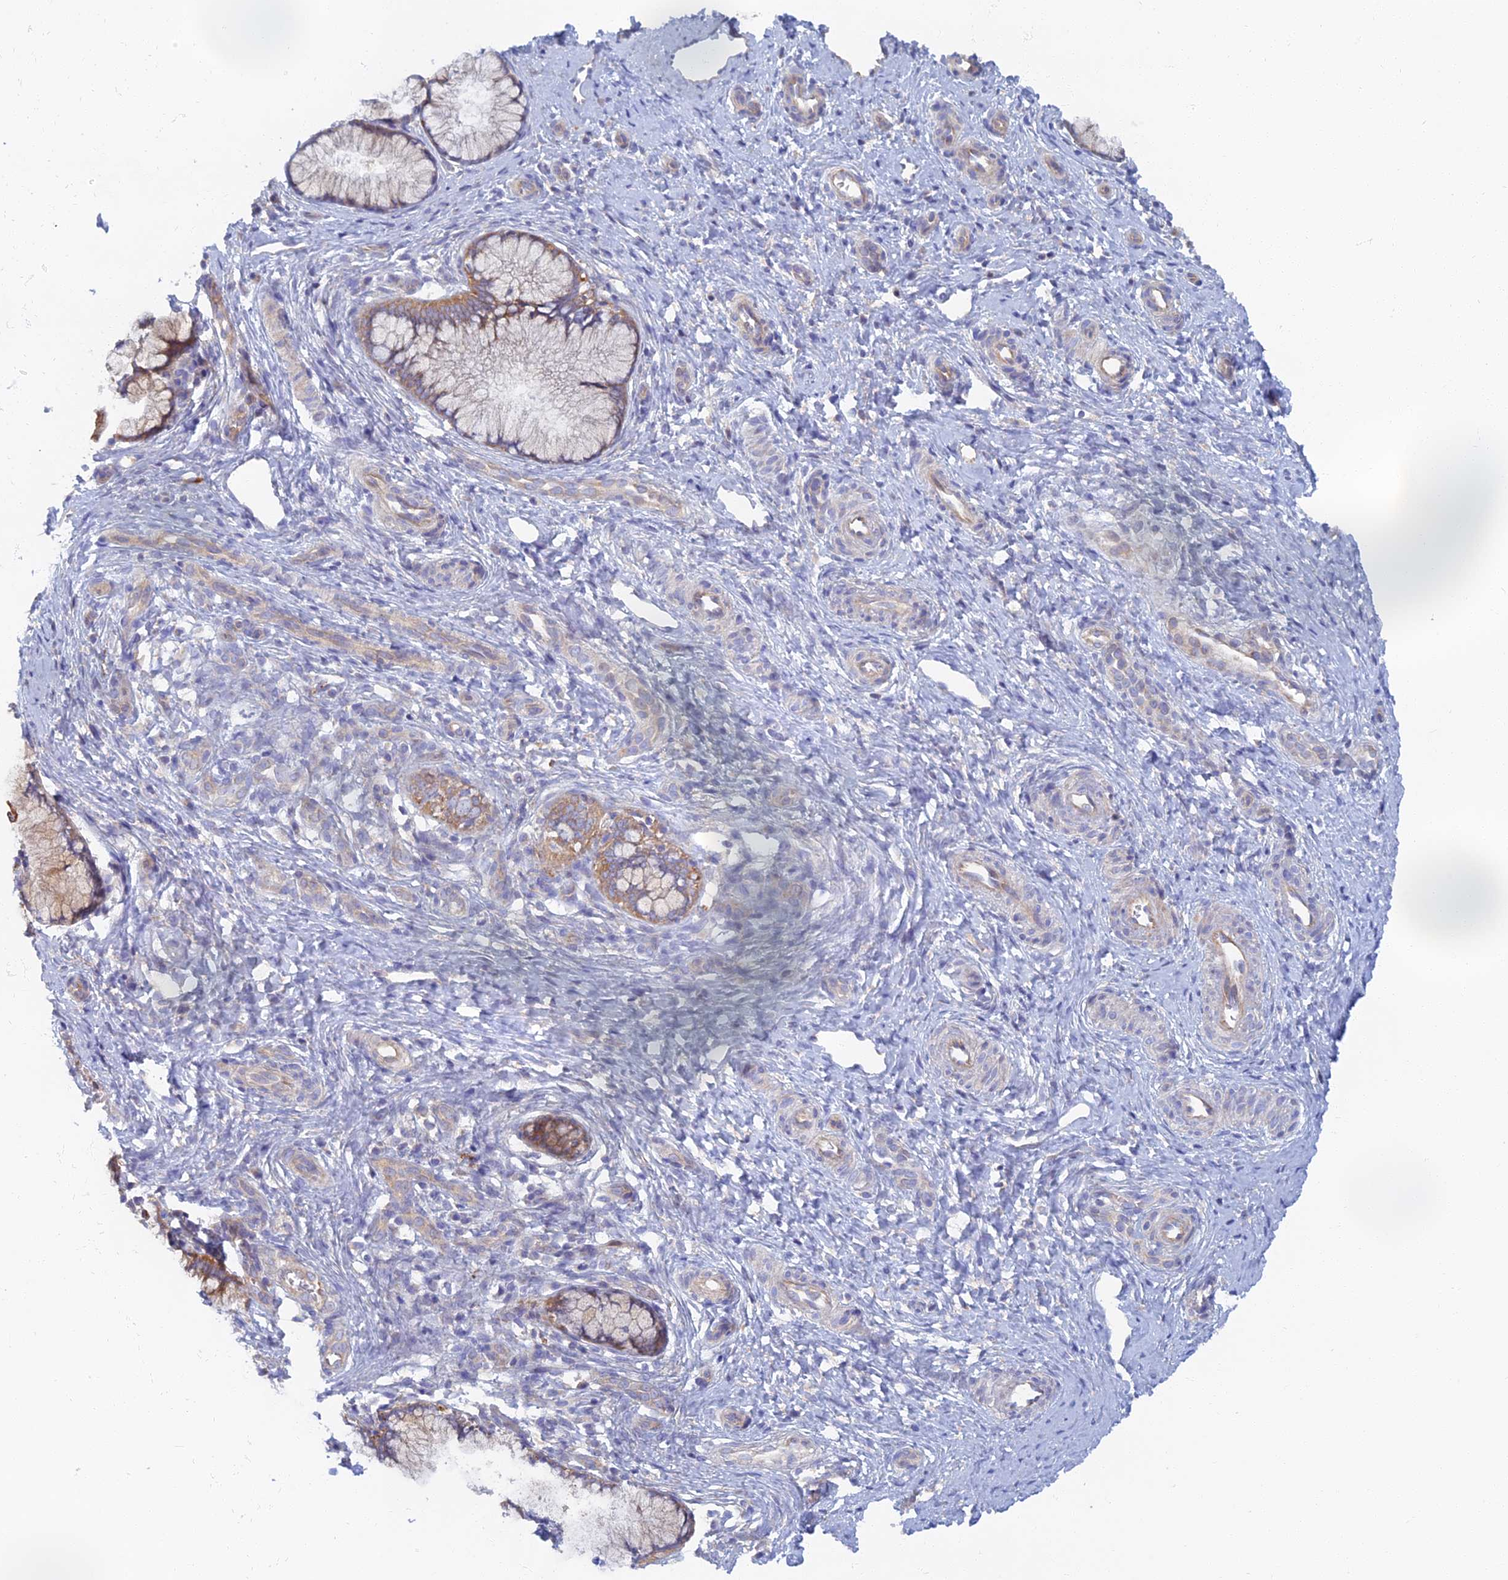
{"staining": {"intensity": "moderate", "quantity": ">75%", "location": "cytoplasmic/membranous"}, "tissue": "cervix", "cell_type": "Glandular cells", "image_type": "normal", "snomed": [{"axis": "morphology", "description": "Normal tissue, NOS"}, {"axis": "topography", "description": "Cervix"}], "caption": "The histopathology image reveals a brown stain indicating the presence of a protein in the cytoplasmic/membranous of glandular cells in cervix. The protein of interest is stained brown, and the nuclei are stained in blue (DAB IHC with brightfield microscopy, high magnification).", "gene": "TMEM44", "patient": {"sex": "female", "age": 36}}